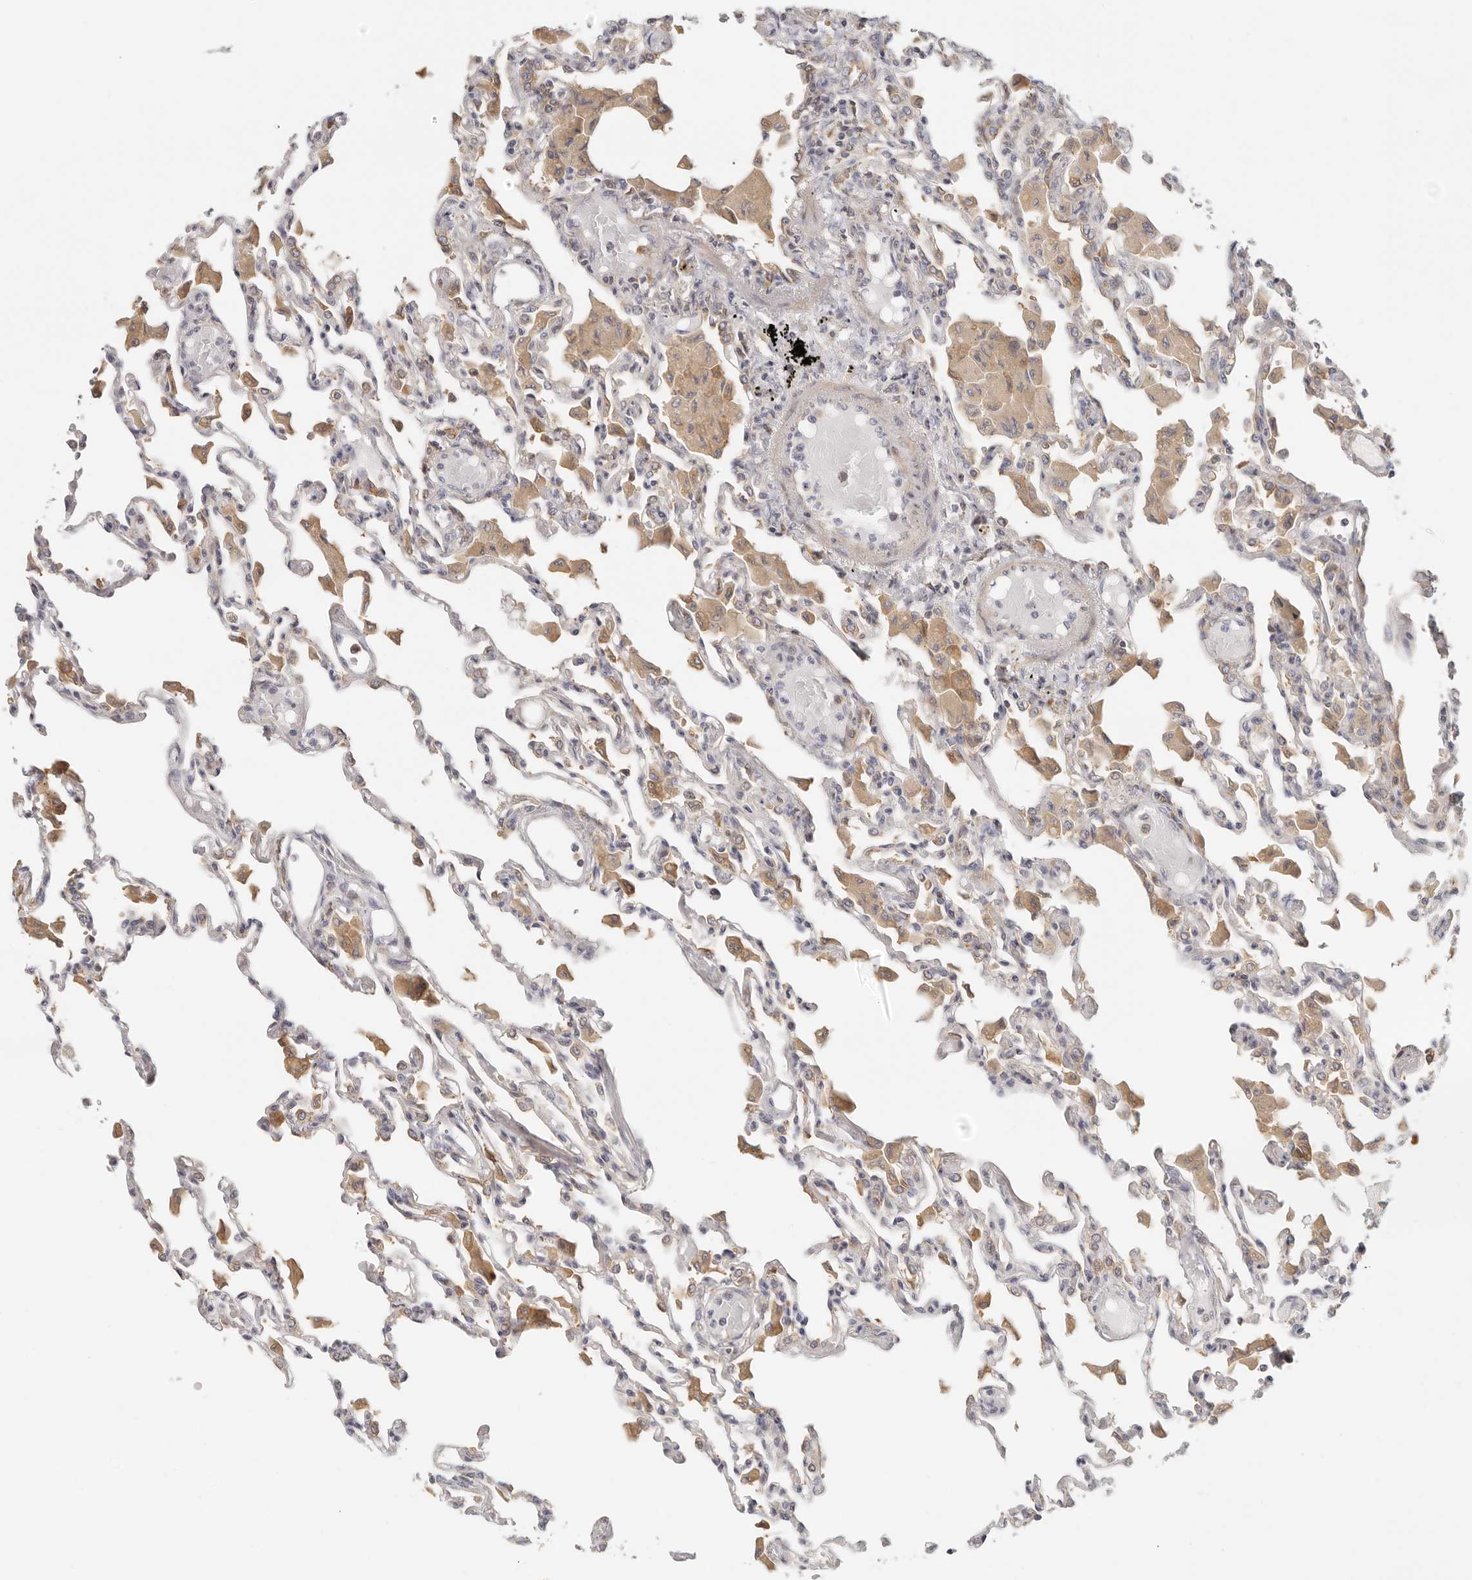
{"staining": {"intensity": "moderate", "quantity": "<25%", "location": "cytoplasmic/membranous"}, "tissue": "lung", "cell_type": "Alveolar cells", "image_type": "normal", "snomed": [{"axis": "morphology", "description": "Normal tissue, NOS"}, {"axis": "topography", "description": "Bronchus"}, {"axis": "topography", "description": "Lung"}], "caption": "Brown immunohistochemical staining in benign lung reveals moderate cytoplasmic/membranous expression in approximately <25% of alveolar cells. (Brightfield microscopy of DAB IHC at high magnification).", "gene": "ANXA9", "patient": {"sex": "female", "age": 49}}